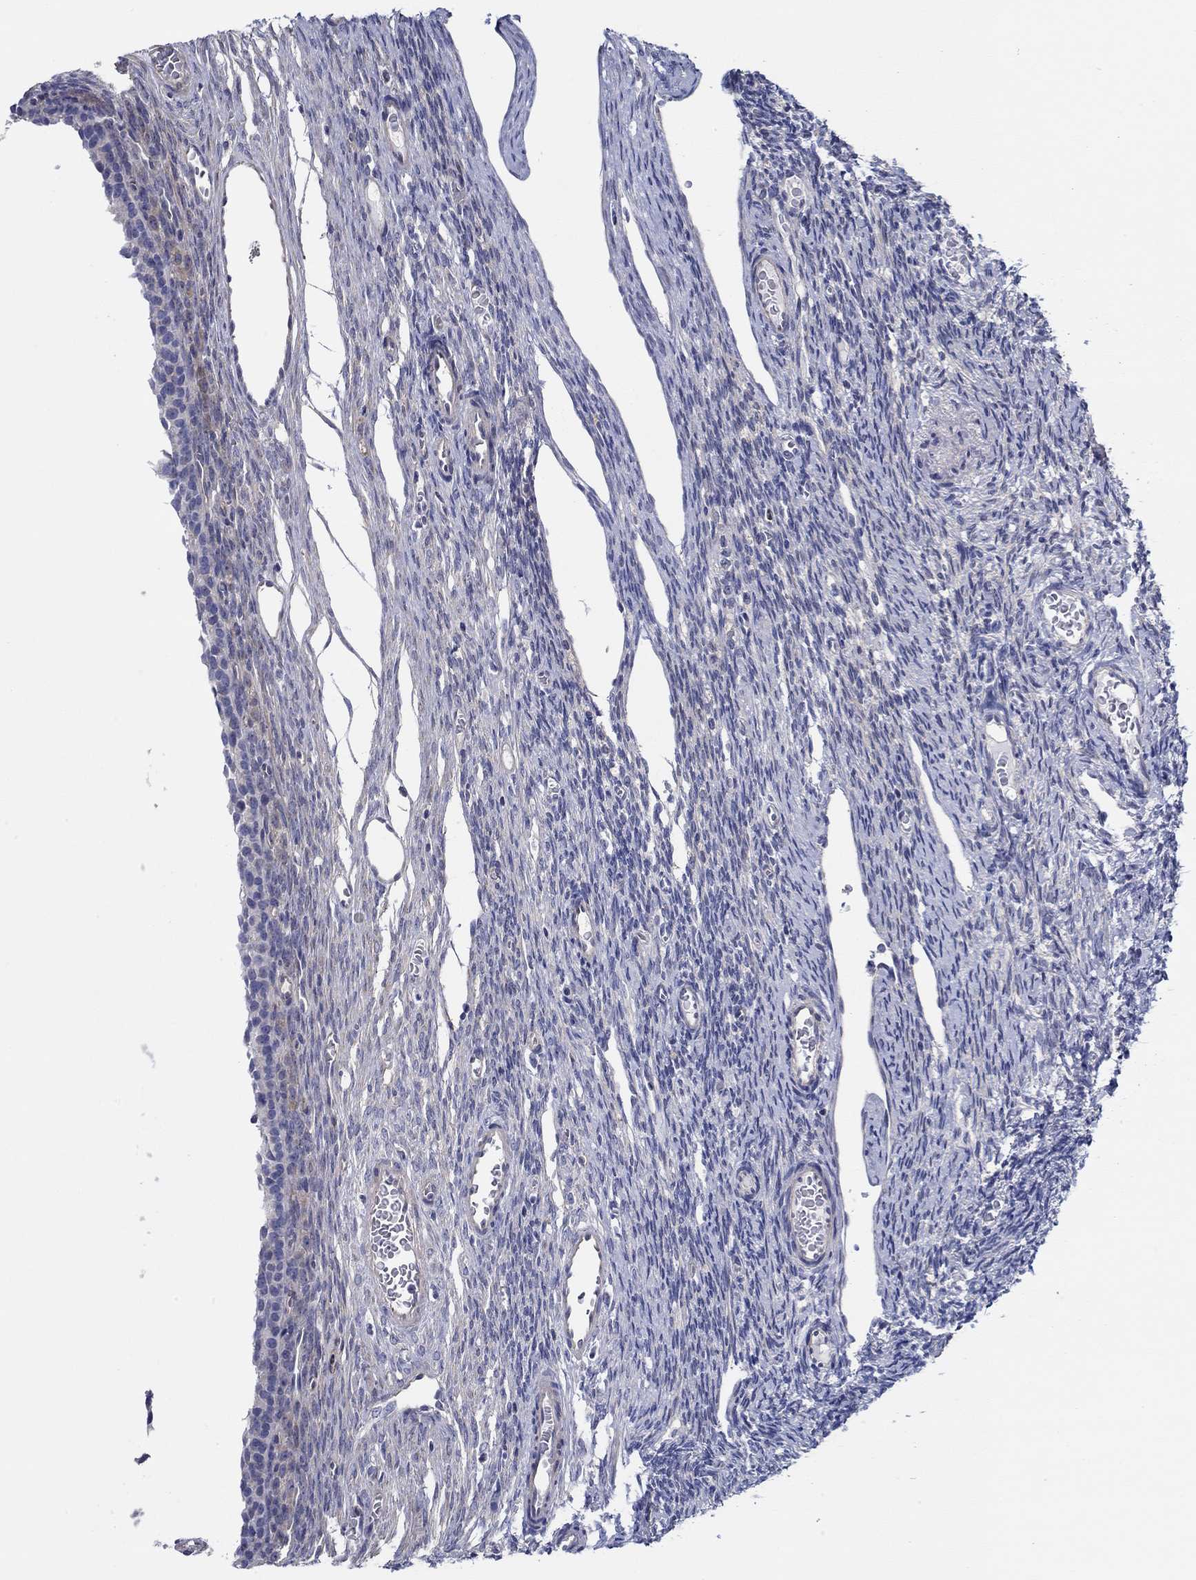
{"staining": {"intensity": "negative", "quantity": "none", "location": "none"}, "tissue": "ovary", "cell_type": "Follicle cells", "image_type": "normal", "snomed": [{"axis": "morphology", "description": "Normal tissue, NOS"}, {"axis": "topography", "description": "Ovary"}], "caption": "A high-resolution photomicrograph shows immunohistochemistry staining of unremarkable ovary, which reveals no significant expression in follicle cells.", "gene": "CFAP61", "patient": {"sex": "female", "age": 27}}